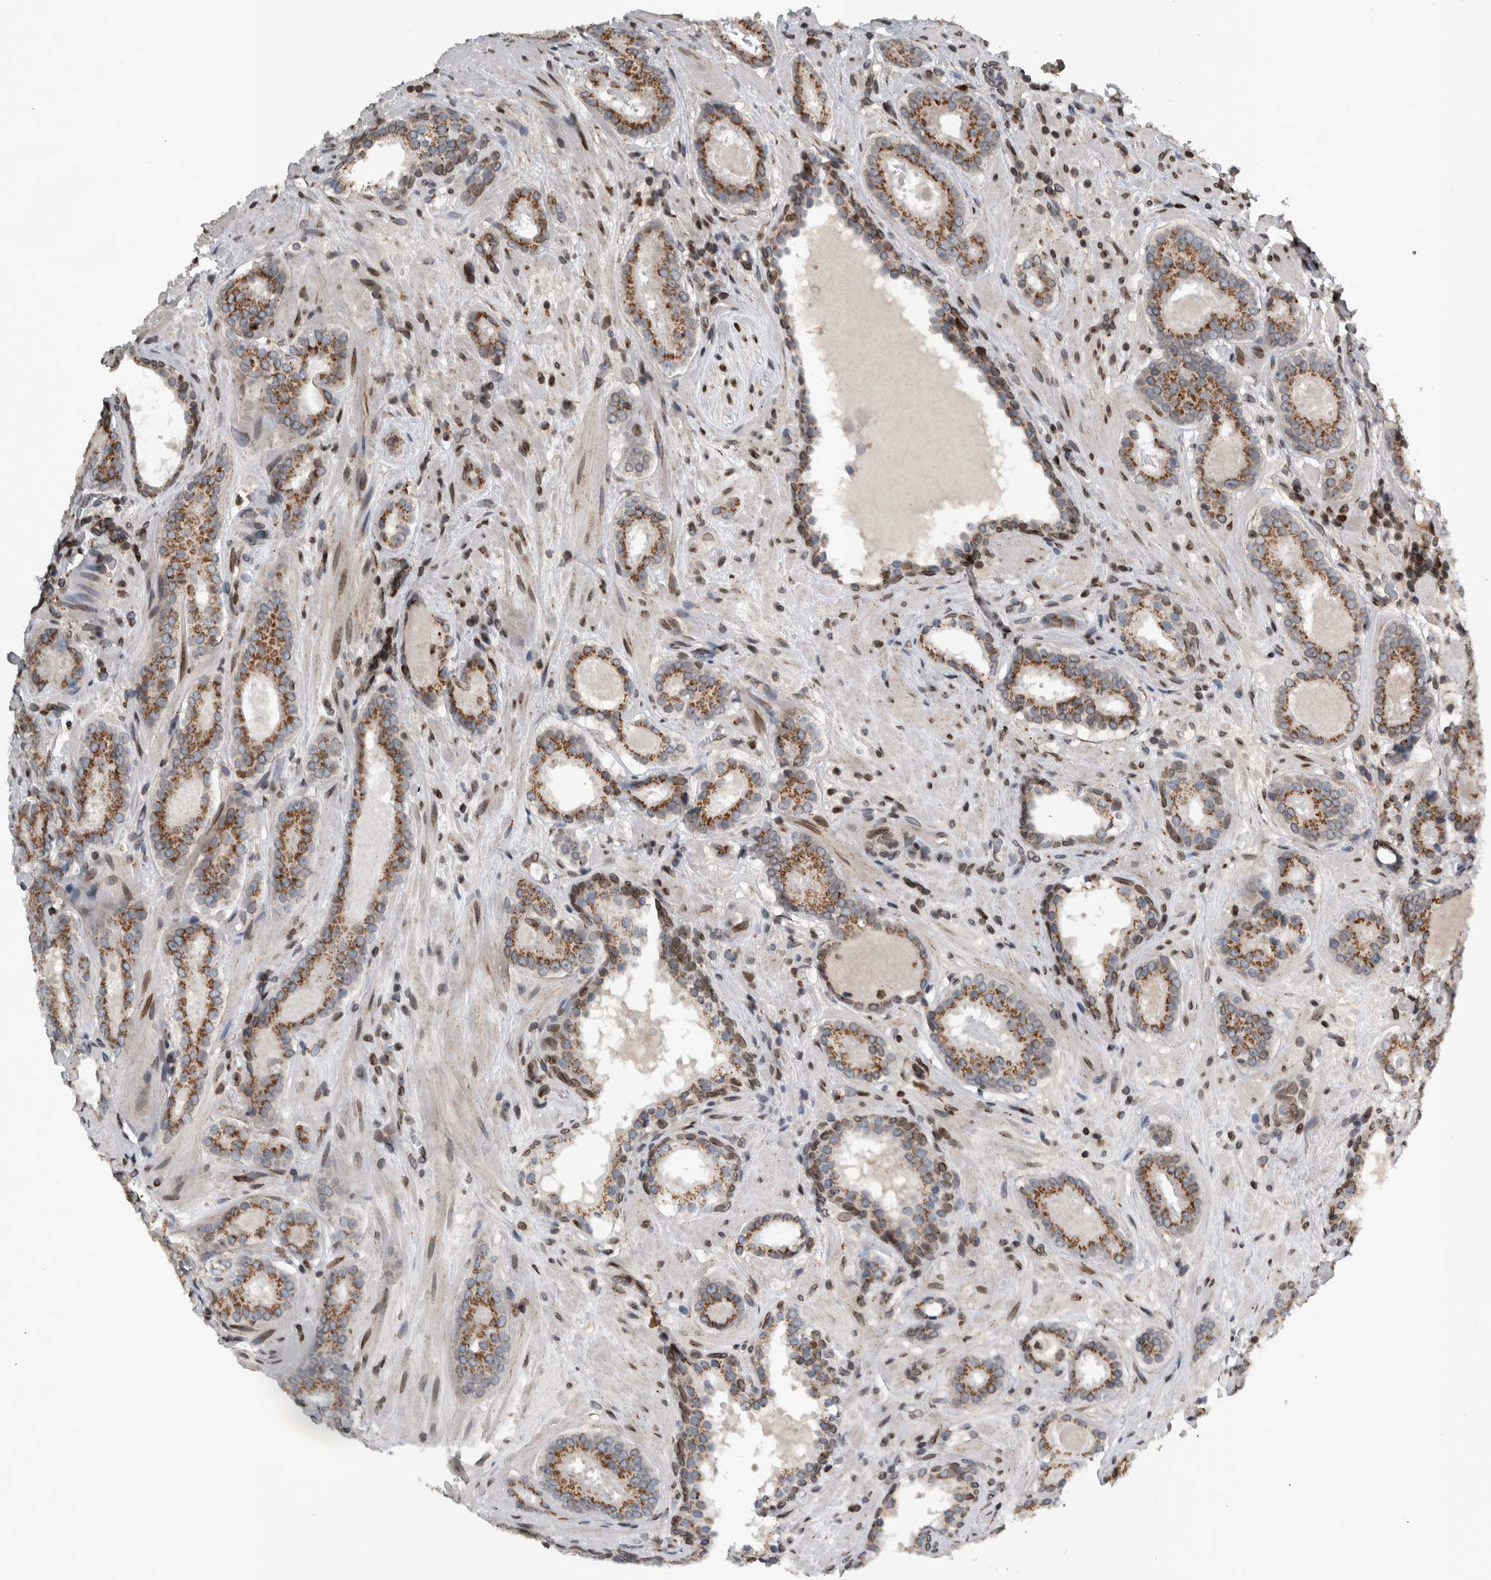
{"staining": {"intensity": "moderate", "quantity": ">75%", "location": "cytoplasmic/membranous"}, "tissue": "prostate cancer", "cell_type": "Tumor cells", "image_type": "cancer", "snomed": [{"axis": "morphology", "description": "Adenocarcinoma, Low grade"}, {"axis": "topography", "description": "Prostate"}], "caption": "Protein staining of adenocarcinoma (low-grade) (prostate) tissue demonstrates moderate cytoplasmic/membranous positivity in approximately >75% of tumor cells. (brown staining indicates protein expression, while blue staining denotes nuclei).", "gene": "FAM135B", "patient": {"sex": "male", "age": 69}}